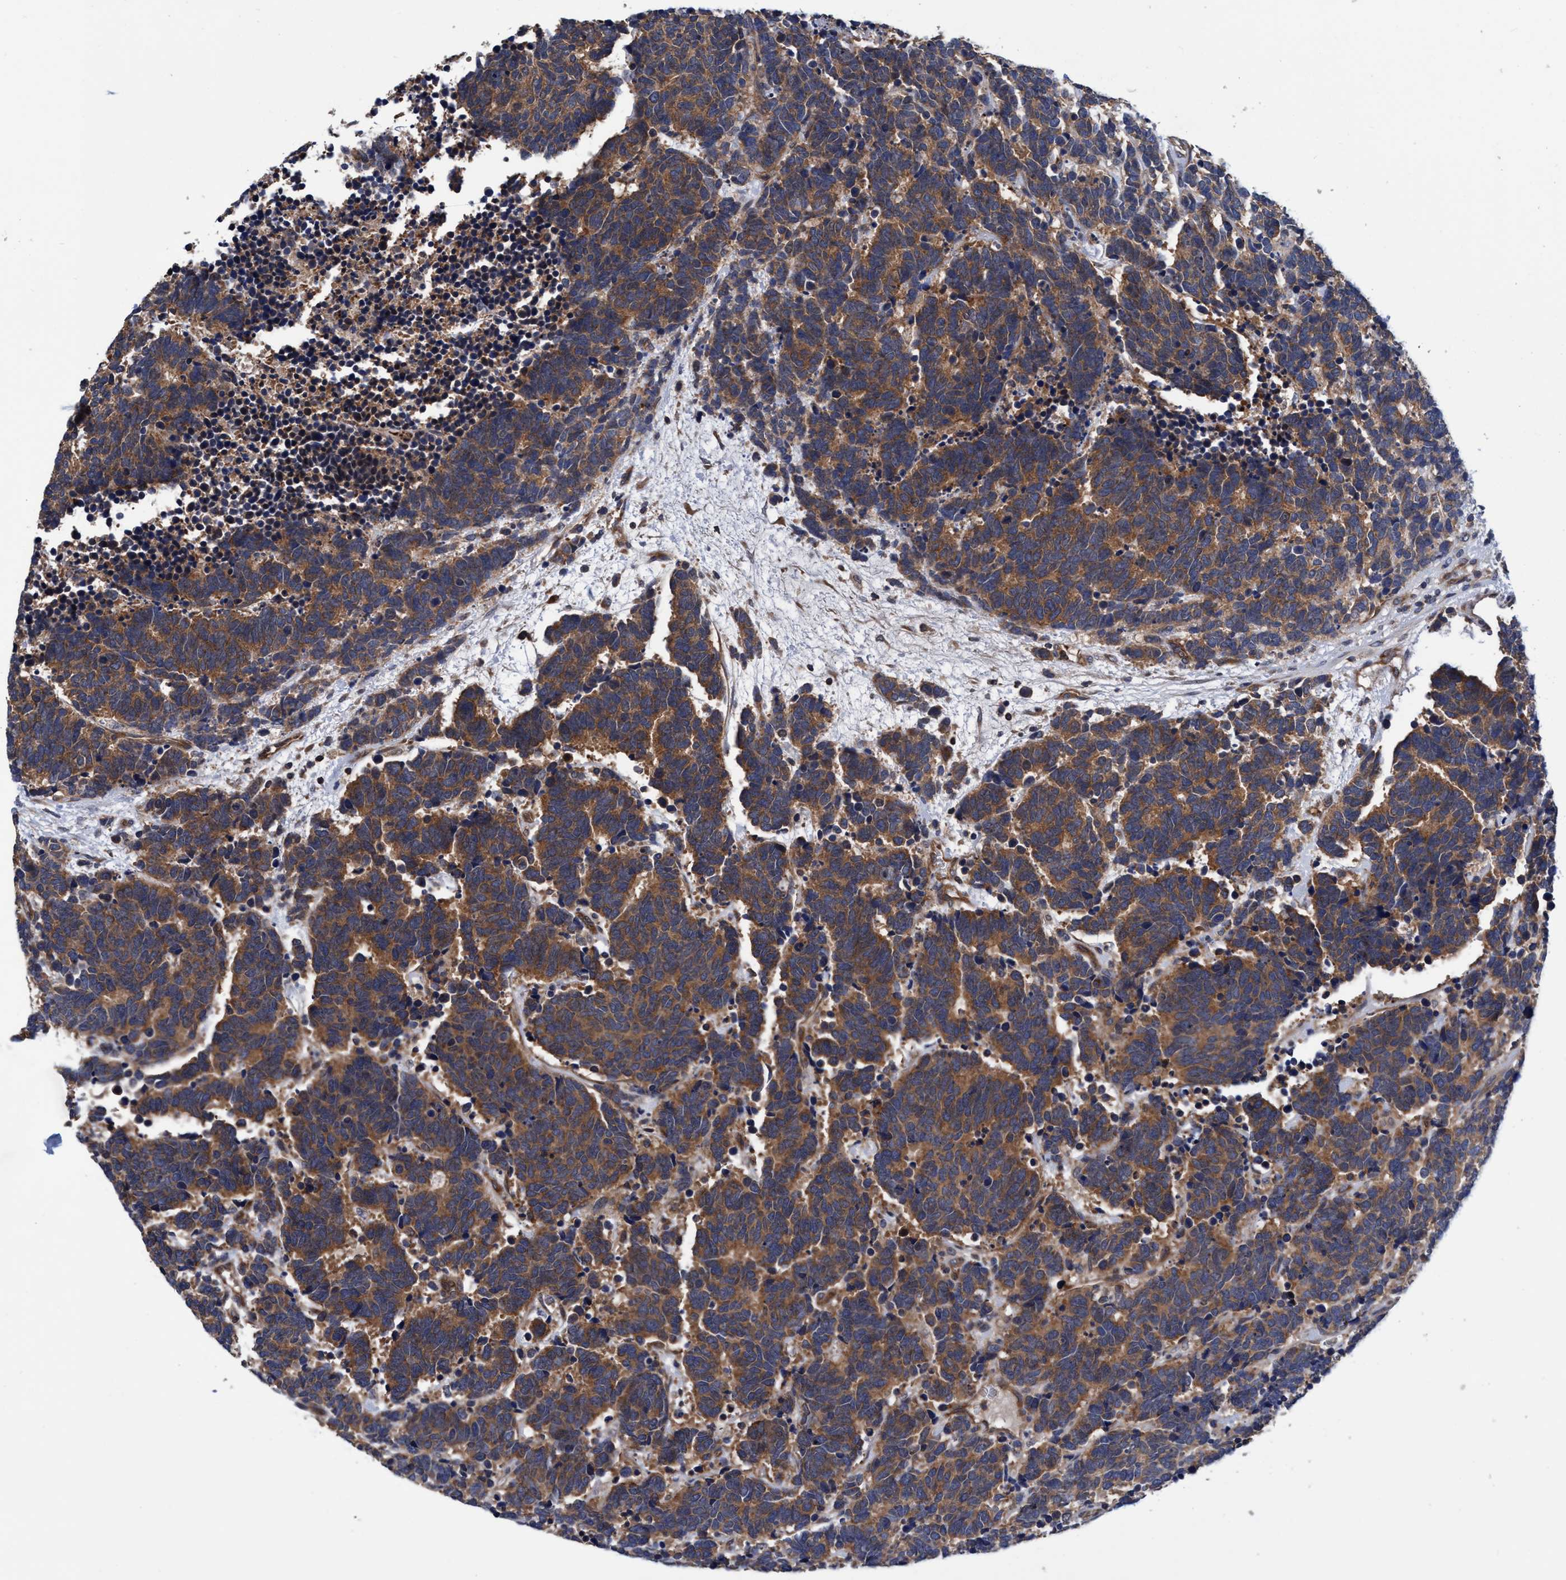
{"staining": {"intensity": "moderate", "quantity": ">75%", "location": "cytoplasmic/membranous"}, "tissue": "carcinoid", "cell_type": "Tumor cells", "image_type": "cancer", "snomed": [{"axis": "morphology", "description": "Carcinoma, NOS"}, {"axis": "morphology", "description": "Carcinoid, malignant, NOS"}, {"axis": "topography", "description": "Urinary bladder"}], "caption": "Carcinoma tissue exhibits moderate cytoplasmic/membranous positivity in approximately >75% of tumor cells, visualized by immunohistochemistry.", "gene": "CALCOCO2", "patient": {"sex": "male", "age": 57}}